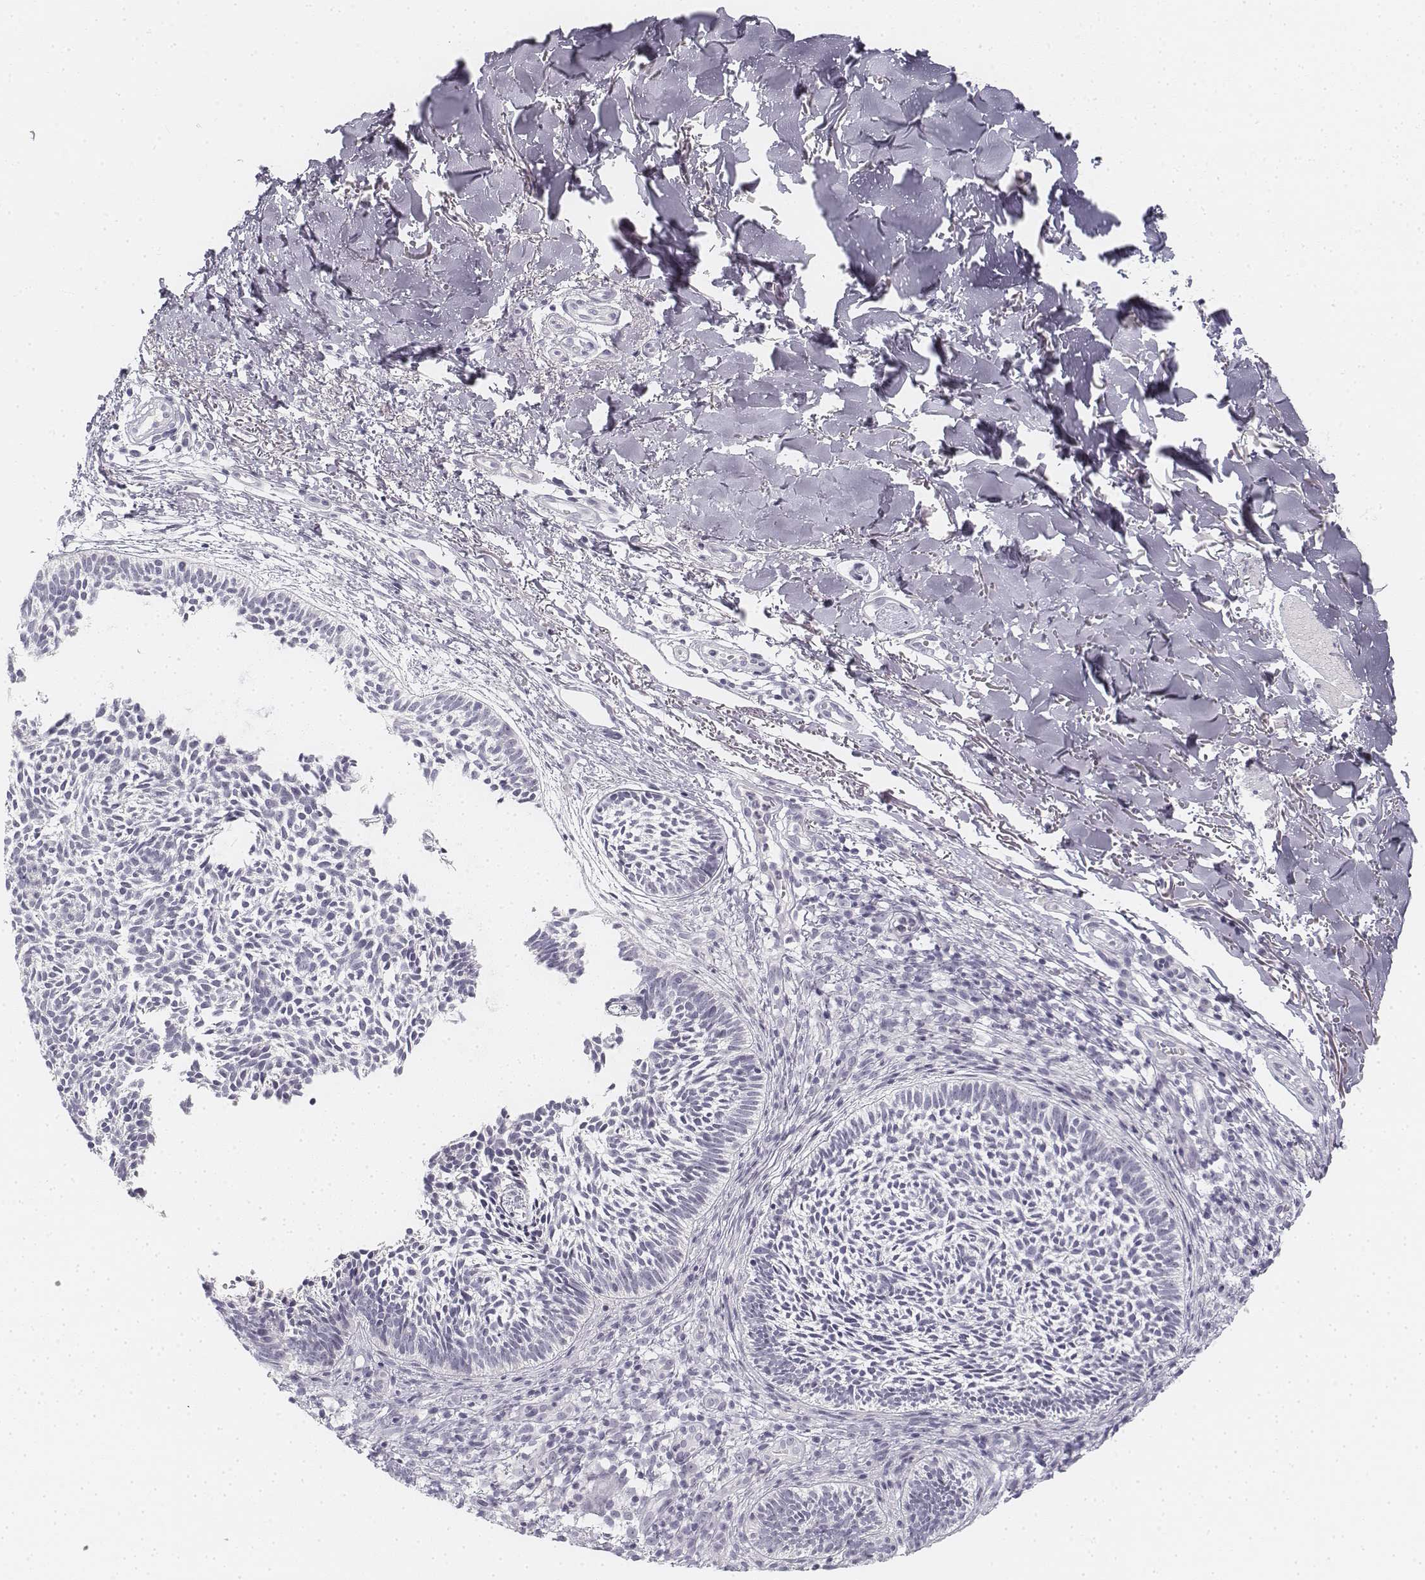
{"staining": {"intensity": "negative", "quantity": "none", "location": "none"}, "tissue": "skin cancer", "cell_type": "Tumor cells", "image_type": "cancer", "snomed": [{"axis": "morphology", "description": "Basal cell carcinoma"}, {"axis": "topography", "description": "Skin"}], "caption": "Tumor cells are negative for brown protein staining in skin basal cell carcinoma.", "gene": "KRT25", "patient": {"sex": "male", "age": 78}}